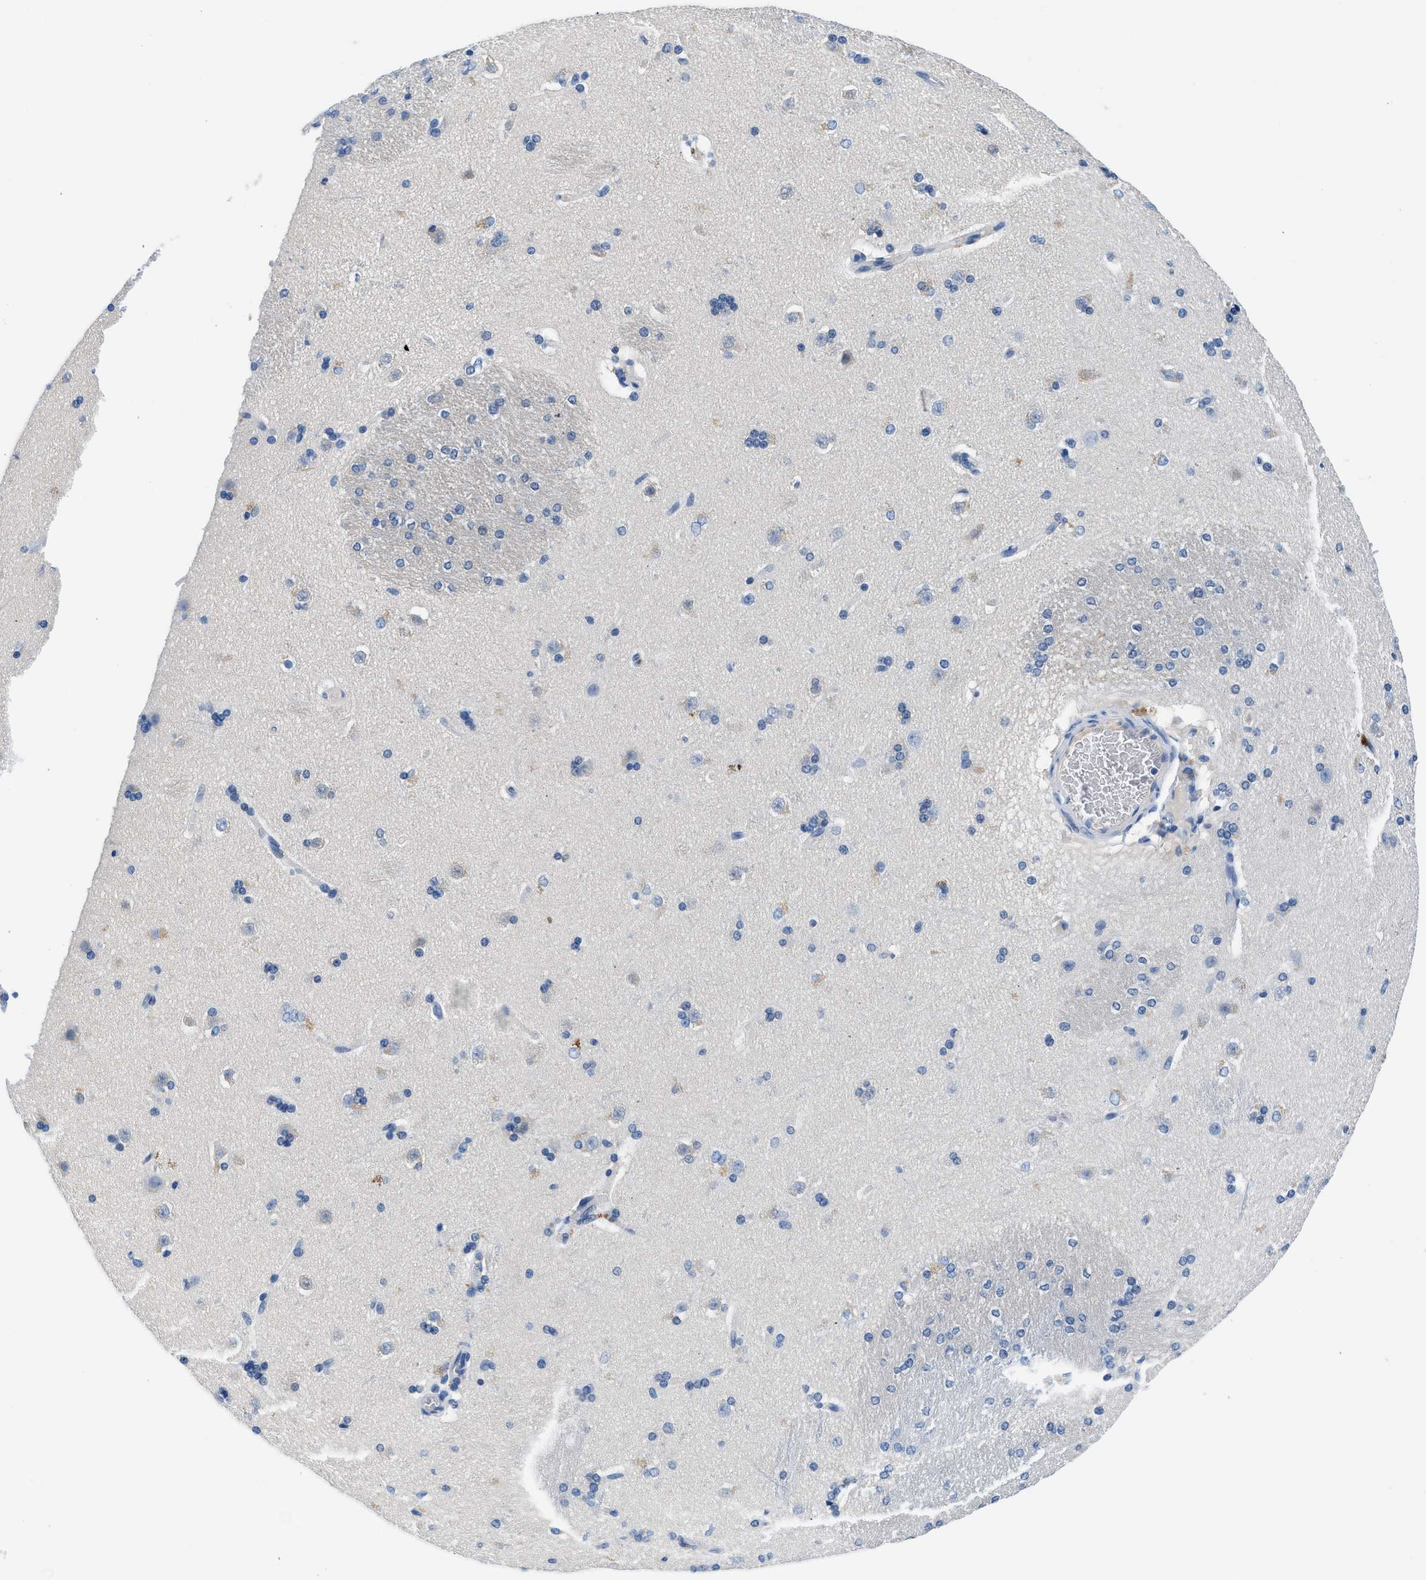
{"staining": {"intensity": "negative", "quantity": "none", "location": "none"}, "tissue": "caudate", "cell_type": "Glial cells", "image_type": "normal", "snomed": [{"axis": "morphology", "description": "Normal tissue, NOS"}, {"axis": "topography", "description": "Lateral ventricle wall"}], "caption": "Glial cells are negative for protein expression in unremarkable human caudate. (DAB immunohistochemistry, high magnification).", "gene": "FADS6", "patient": {"sex": "female", "age": 19}}